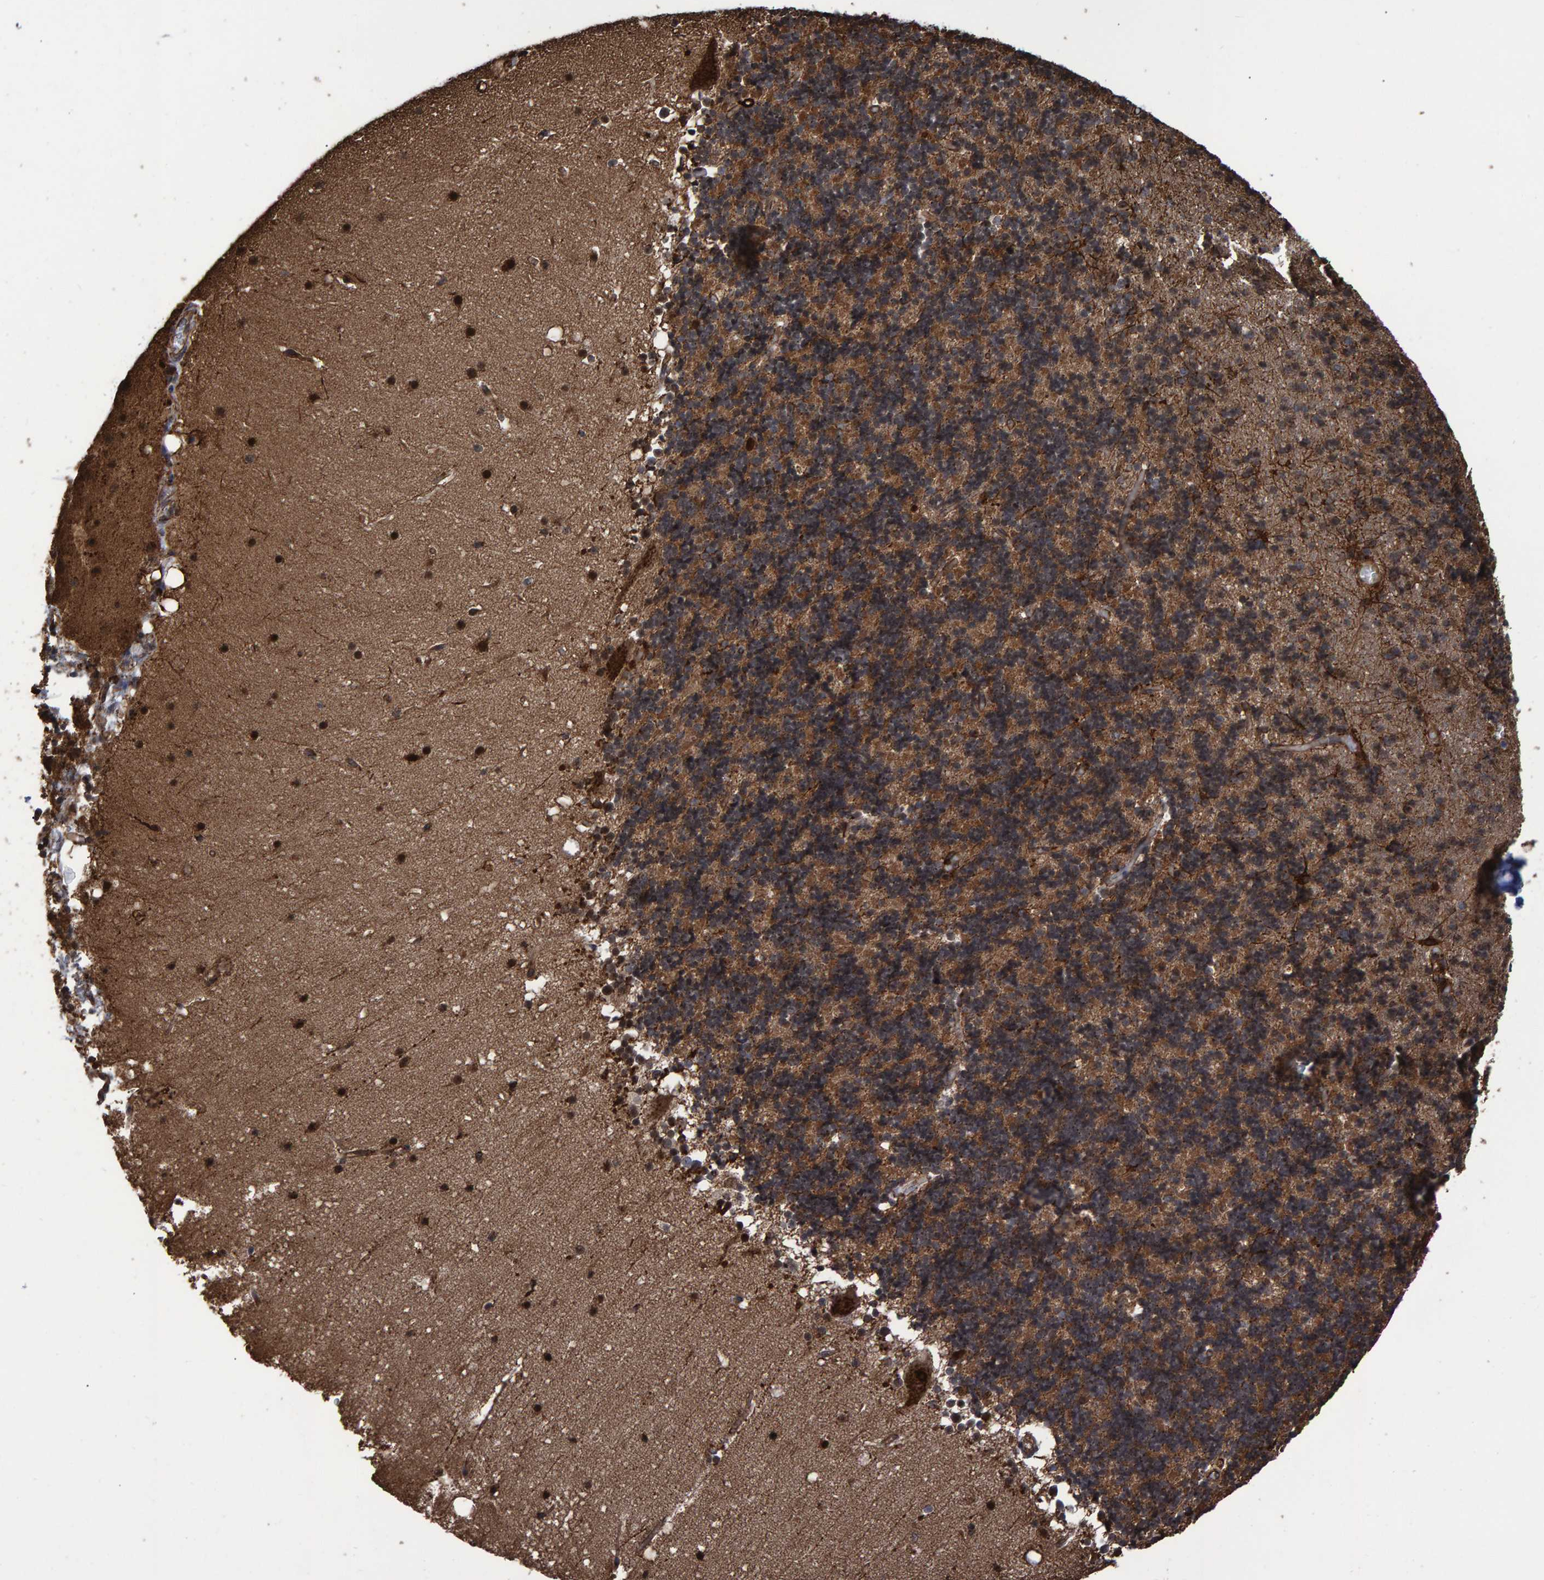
{"staining": {"intensity": "moderate", "quantity": ">75%", "location": "cytoplasmic/membranous"}, "tissue": "cerebellum", "cell_type": "Cells in granular layer", "image_type": "normal", "snomed": [{"axis": "morphology", "description": "Normal tissue, NOS"}, {"axis": "topography", "description": "Cerebellum"}], "caption": "Cerebellum stained with immunohistochemistry (IHC) reveals moderate cytoplasmic/membranous positivity in about >75% of cells in granular layer.", "gene": "TRIM68", "patient": {"sex": "male", "age": 57}}